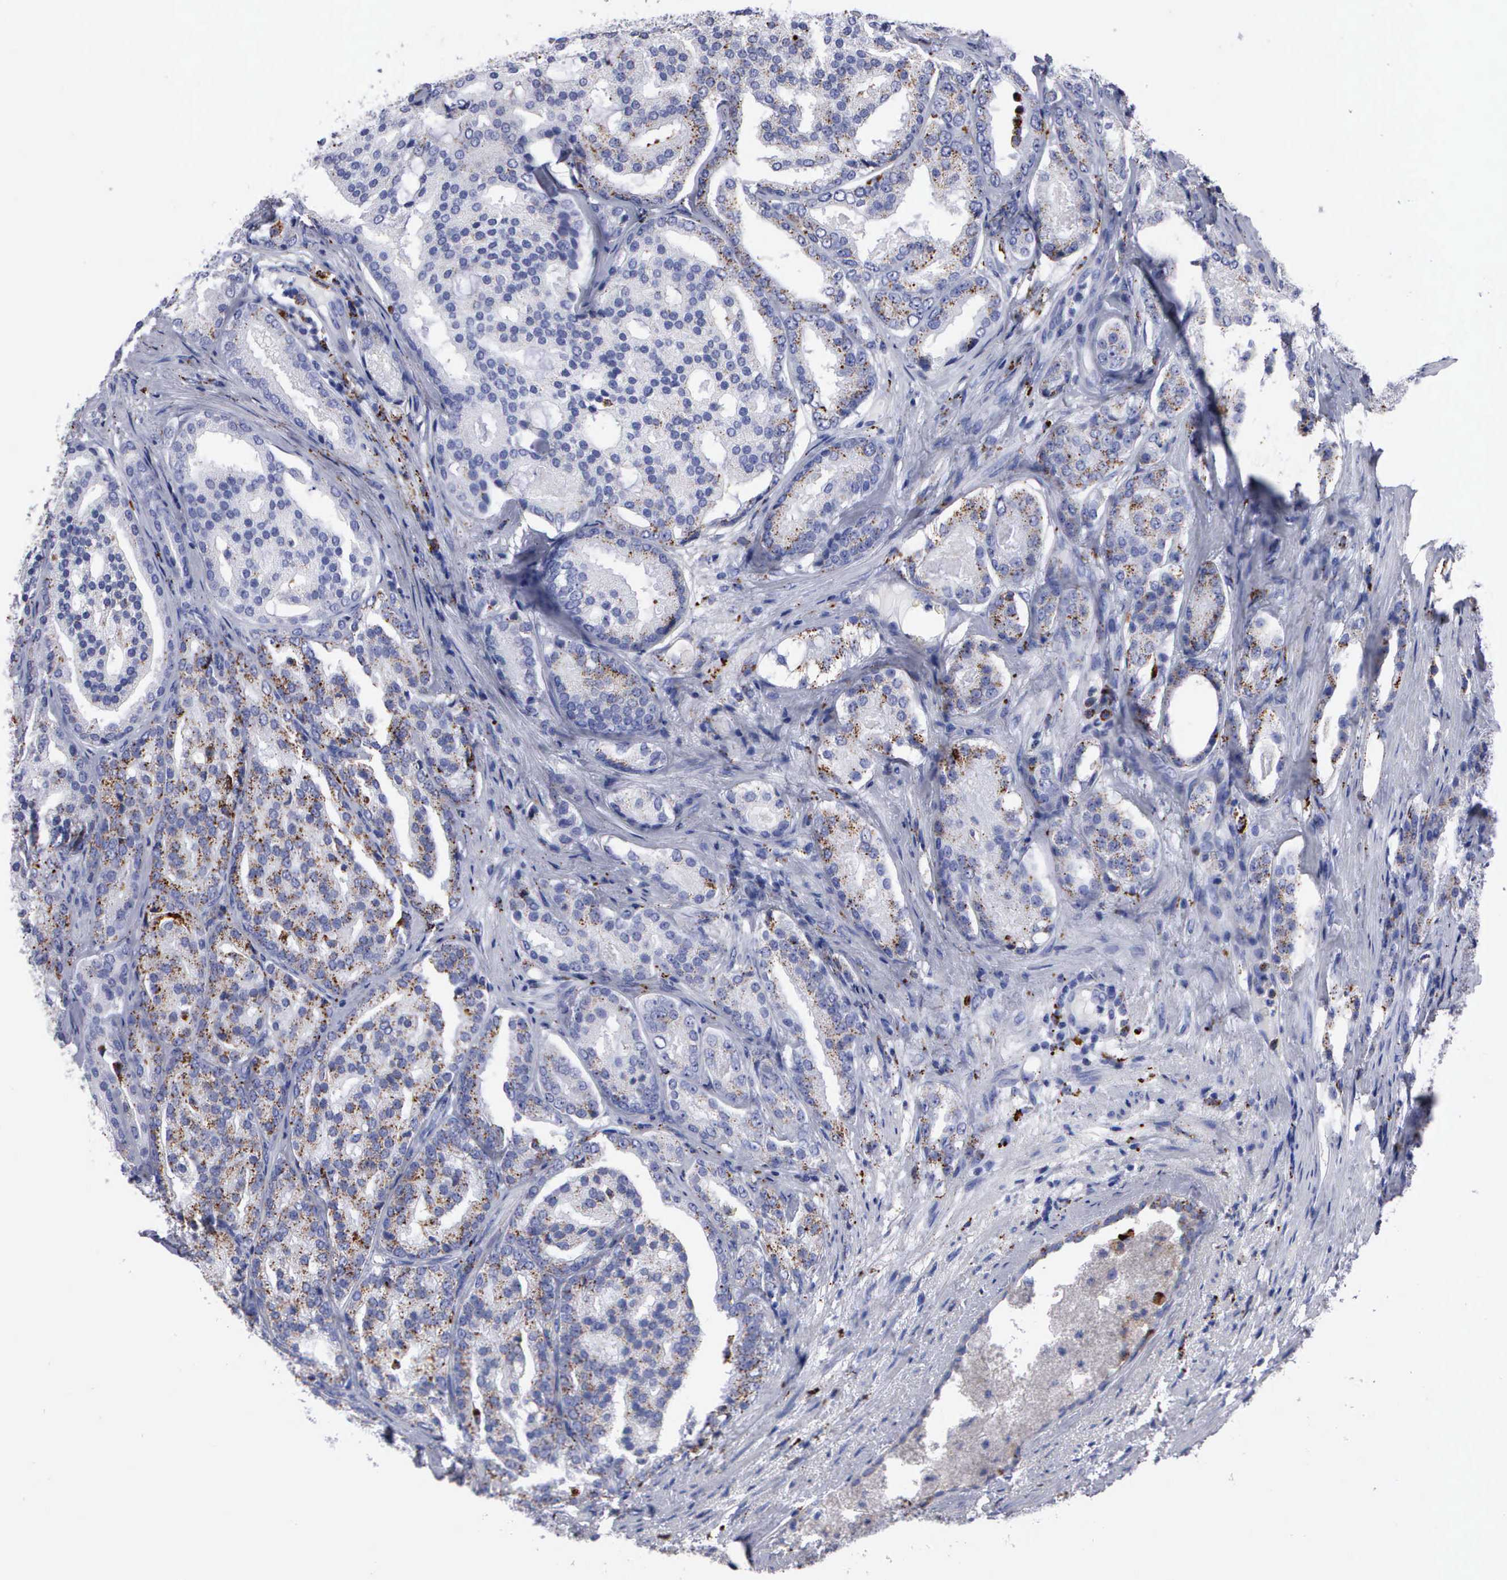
{"staining": {"intensity": "weak", "quantity": "25%-75%", "location": "cytoplasmic/membranous"}, "tissue": "prostate cancer", "cell_type": "Tumor cells", "image_type": "cancer", "snomed": [{"axis": "morphology", "description": "Adenocarcinoma, High grade"}, {"axis": "topography", "description": "Prostate"}], "caption": "Adenocarcinoma (high-grade) (prostate) stained with immunohistochemistry (IHC) demonstrates weak cytoplasmic/membranous positivity in approximately 25%-75% of tumor cells.", "gene": "CTSH", "patient": {"sex": "male", "age": 64}}